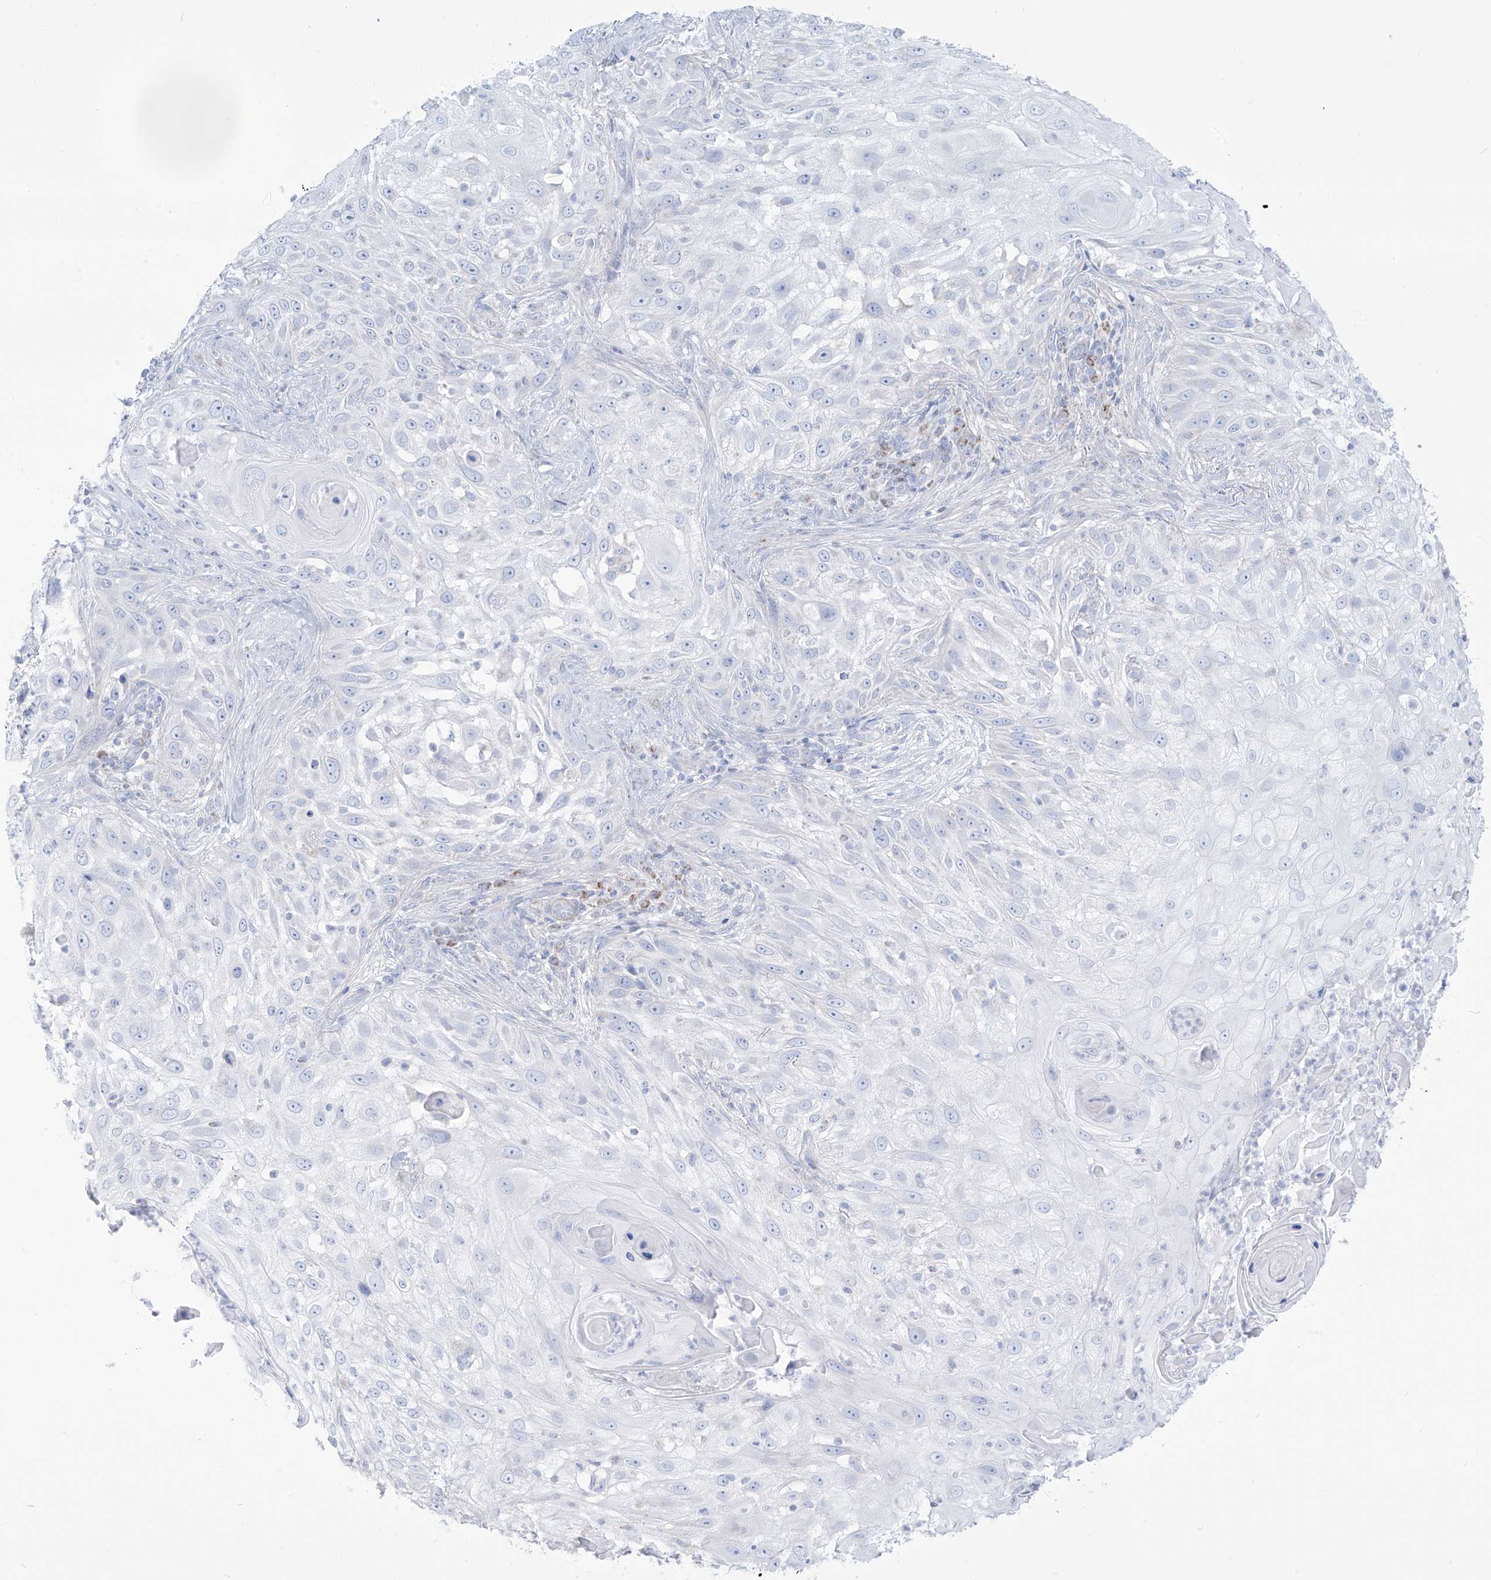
{"staining": {"intensity": "negative", "quantity": "none", "location": "none"}, "tissue": "skin cancer", "cell_type": "Tumor cells", "image_type": "cancer", "snomed": [{"axis": "morphology", "description": "Squamous cell carcinoma, NOS"}, {"axis": "topography", "description": "Skin"}], "caption": "Photomicrograph shows no protein expression in tumor cells of skin squamous cell carcinoma tissue.", "gene": "SLC26A3", "patient": {"sex": "female", "age": 44}}